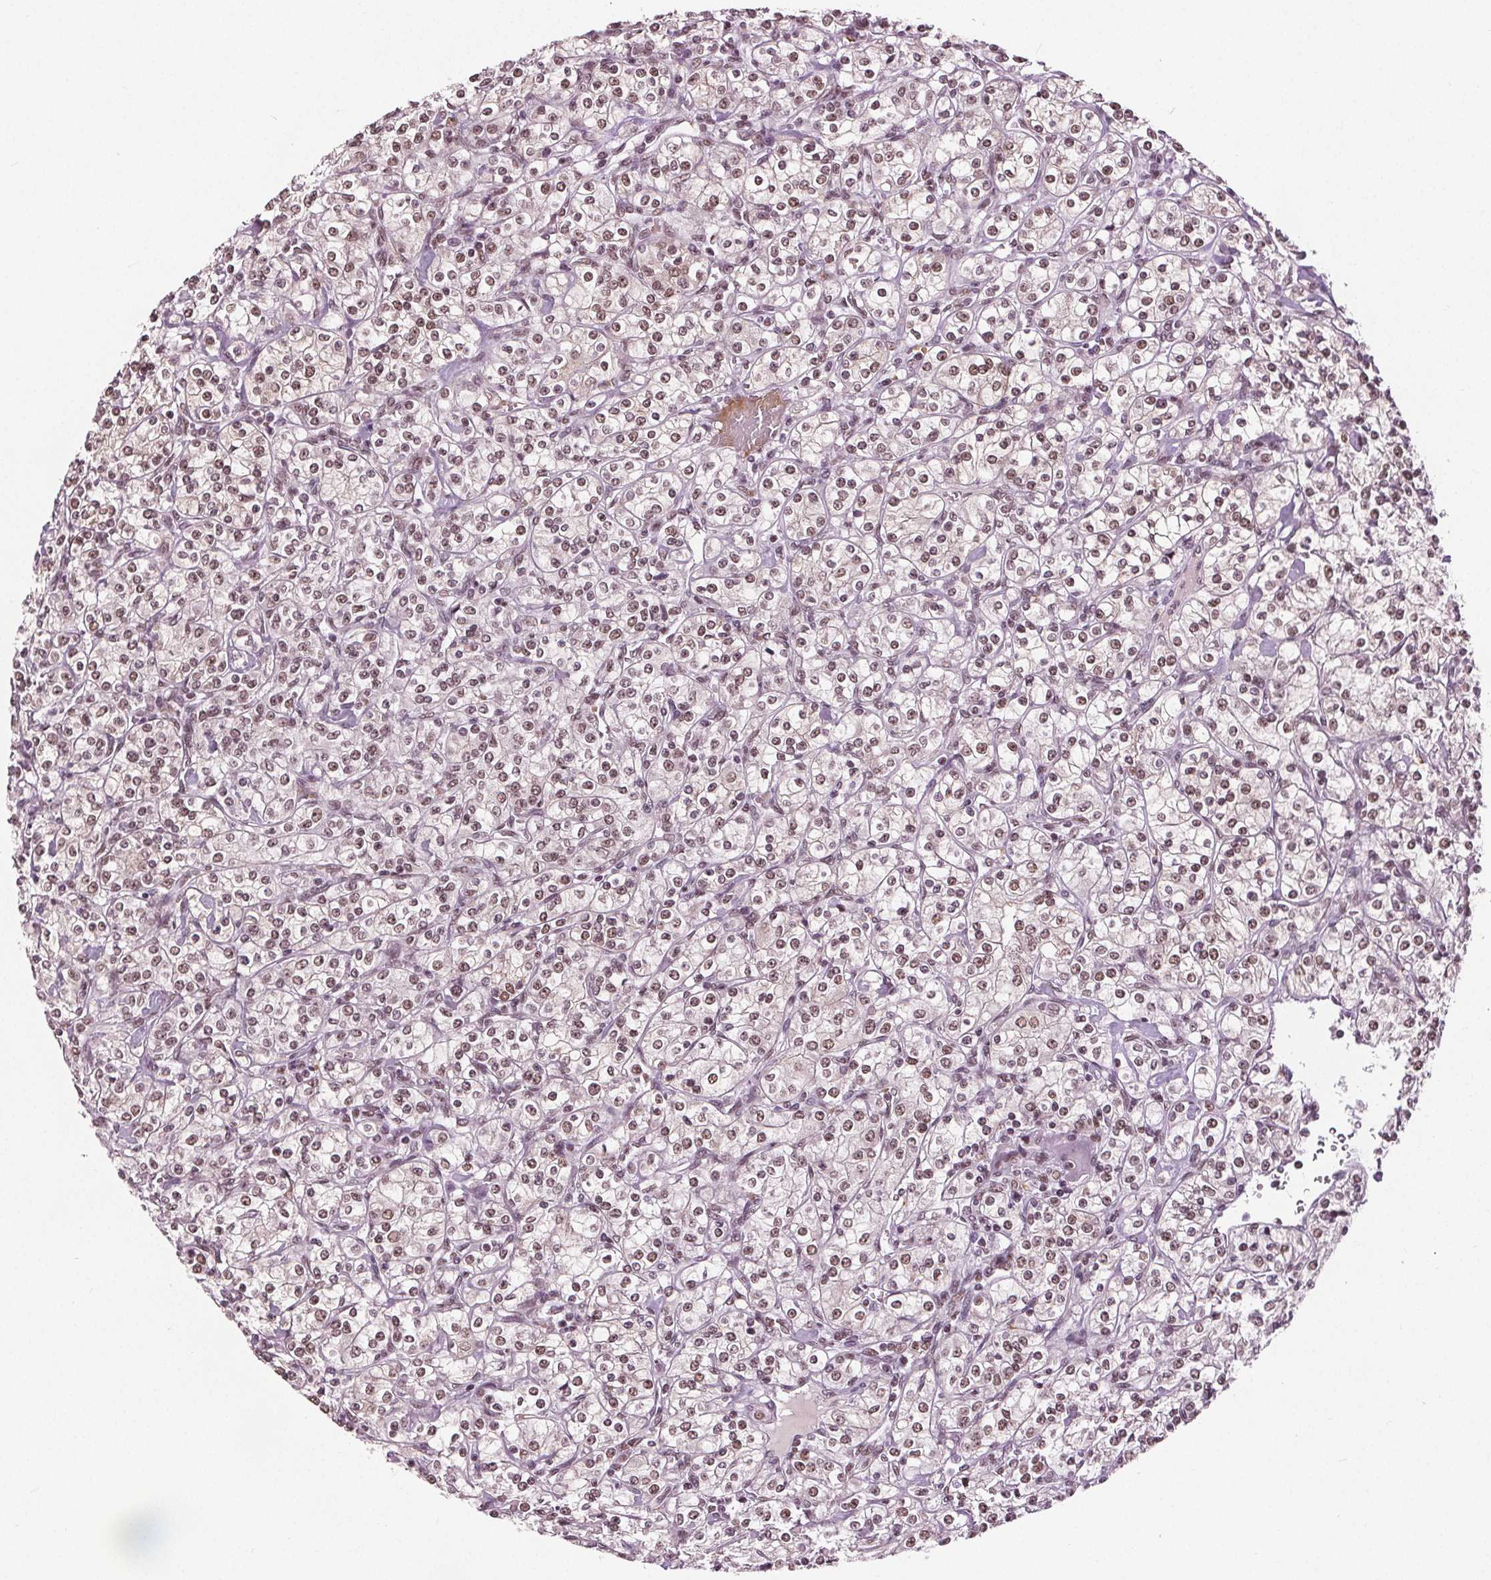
{"staining": {"intensity": "moderate", "quantity": ">75%", "location": "nuclear"}, "tissue": "renal cancer", "cell_type": "Tumor cells", "image_type": "cancer", "snomed": [{"axis": "morphology", "description": "Adenocarcinoma, NOS"}, {"axis": "topography", "description": "Kidney"}], "caption": "Renal cancer (adenocarcinoma) stained for a protein (brown) displays moderate nuclear positive positivity in approximately >75% of tumor cells.", "gene": "IWS1", "patient": {"sex": "male", "age": 77}}